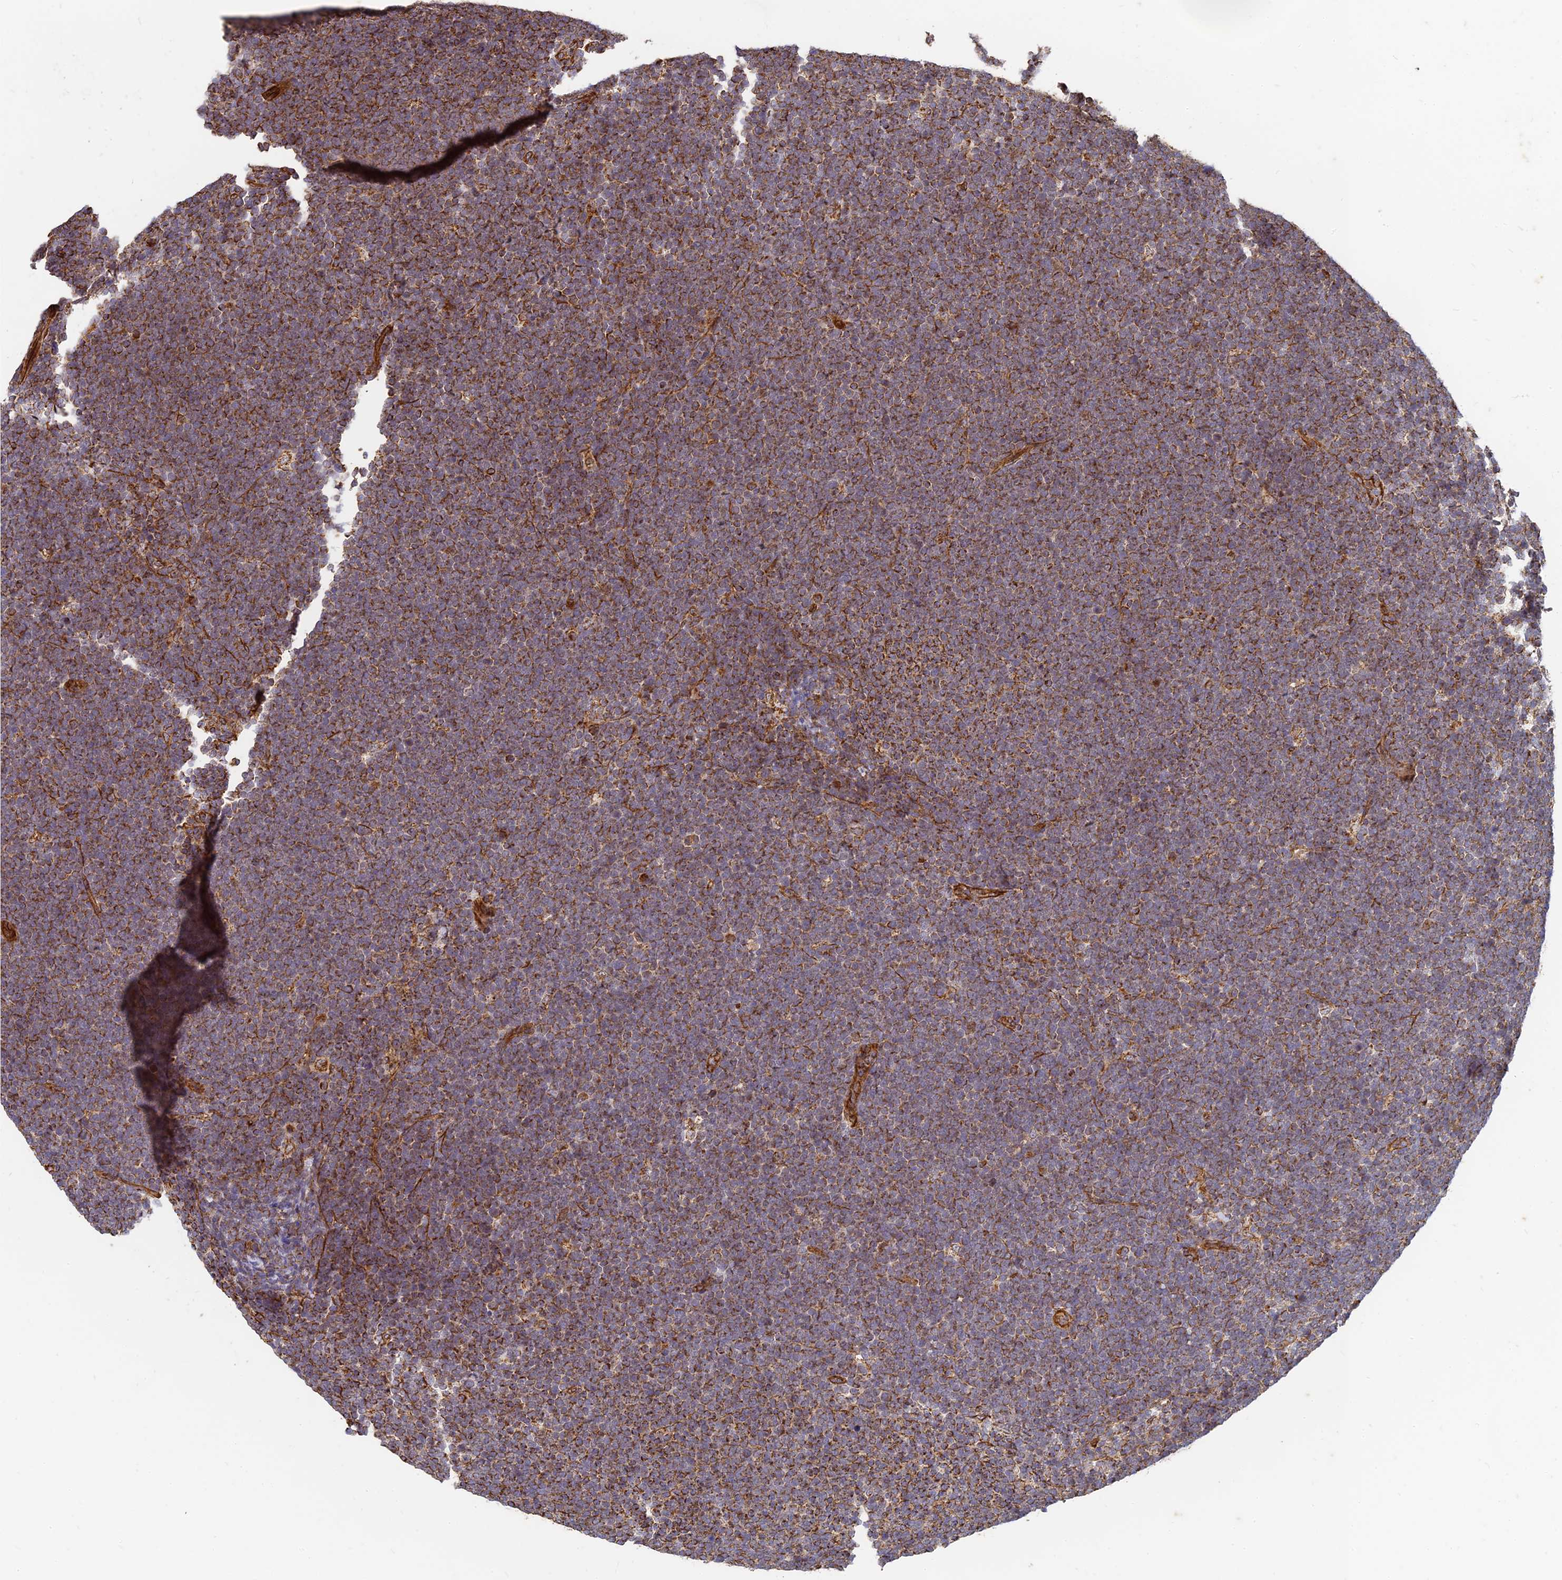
{"staining": {"intensity": "moderate", "quantity": ">75%", "location": "cytoplasmic/membranous"}, "tissue": "lymphoma", "cell_type": "Tumor cells", "image_type": "cancer", "snomed": [{"axis": "morphology", "description": "Malignant lymphoma, non-Hodgkin's type, High grade"}, {"axis": "topography", "description": "Lymph node"}], "caption": "About >75% of tumor cells in human lymphoma show moderate cytoplasmic/membranous protein positivity as visualized by brown immunohistochemical staining.", "gene": "DSTYK", "patient": {"sex": "male", "age": 13}}